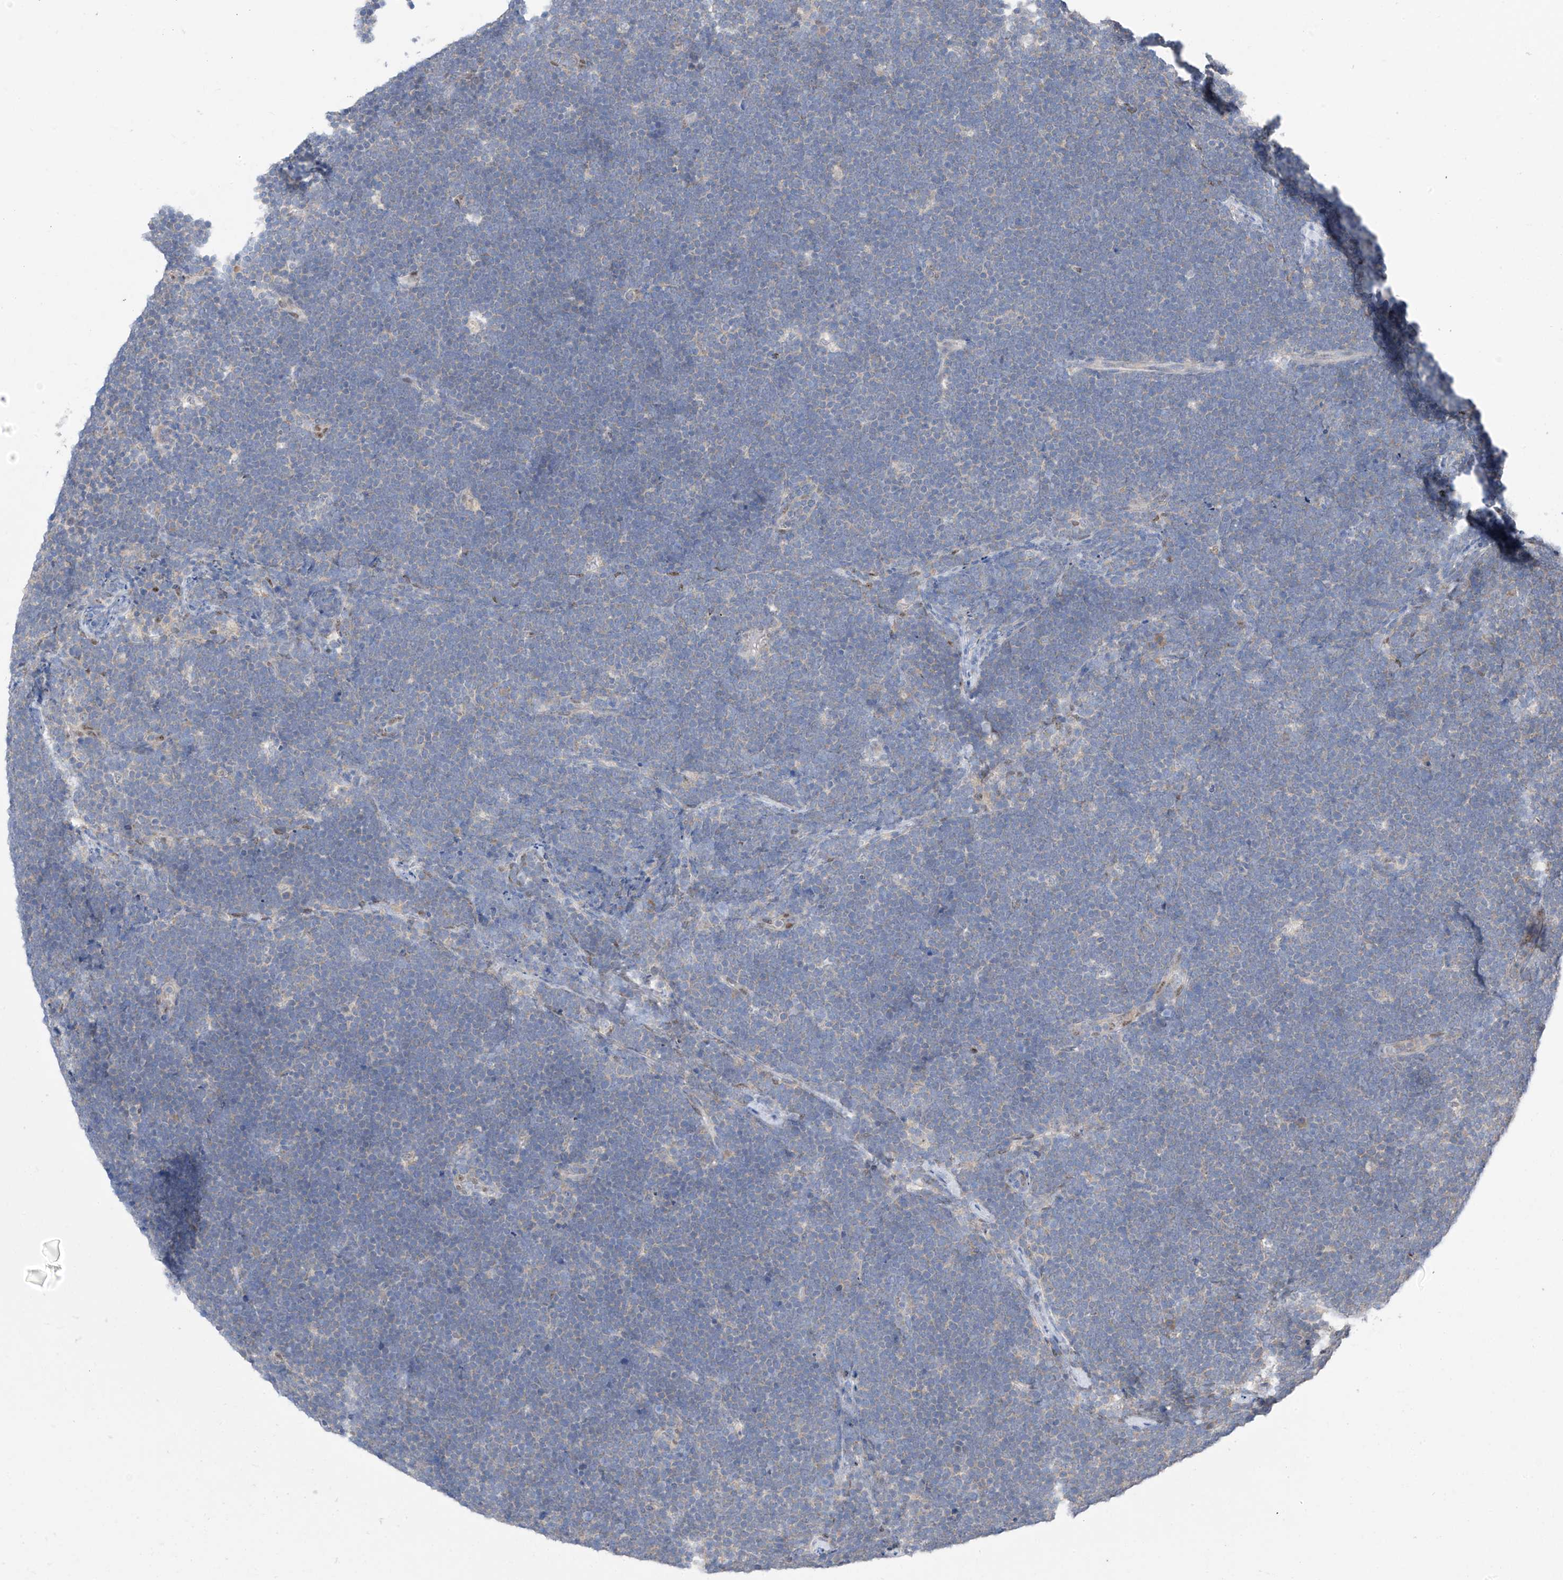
{"staining": {"intensity": "negative", "quantity": "none", "location": "none"}, "tissue": "lymphoma", "cell_type": "Tumor cells", "image_type": "cancer", "snomed": [{"axis": "morphology", "description": "Malignant lymphoma, non-Hodgkin's type, High grade"}, {"axis": "topography", "description": "Lymph node"}], "caption": "A high-resolution photomicrograph shows IHC staining of high-grade malignant lymphoma, non-Hodgkin's type, which shows no significant expression in tumor cells.", "gene": "RPL4", "patient": {"sex": "male", "age": 13}}